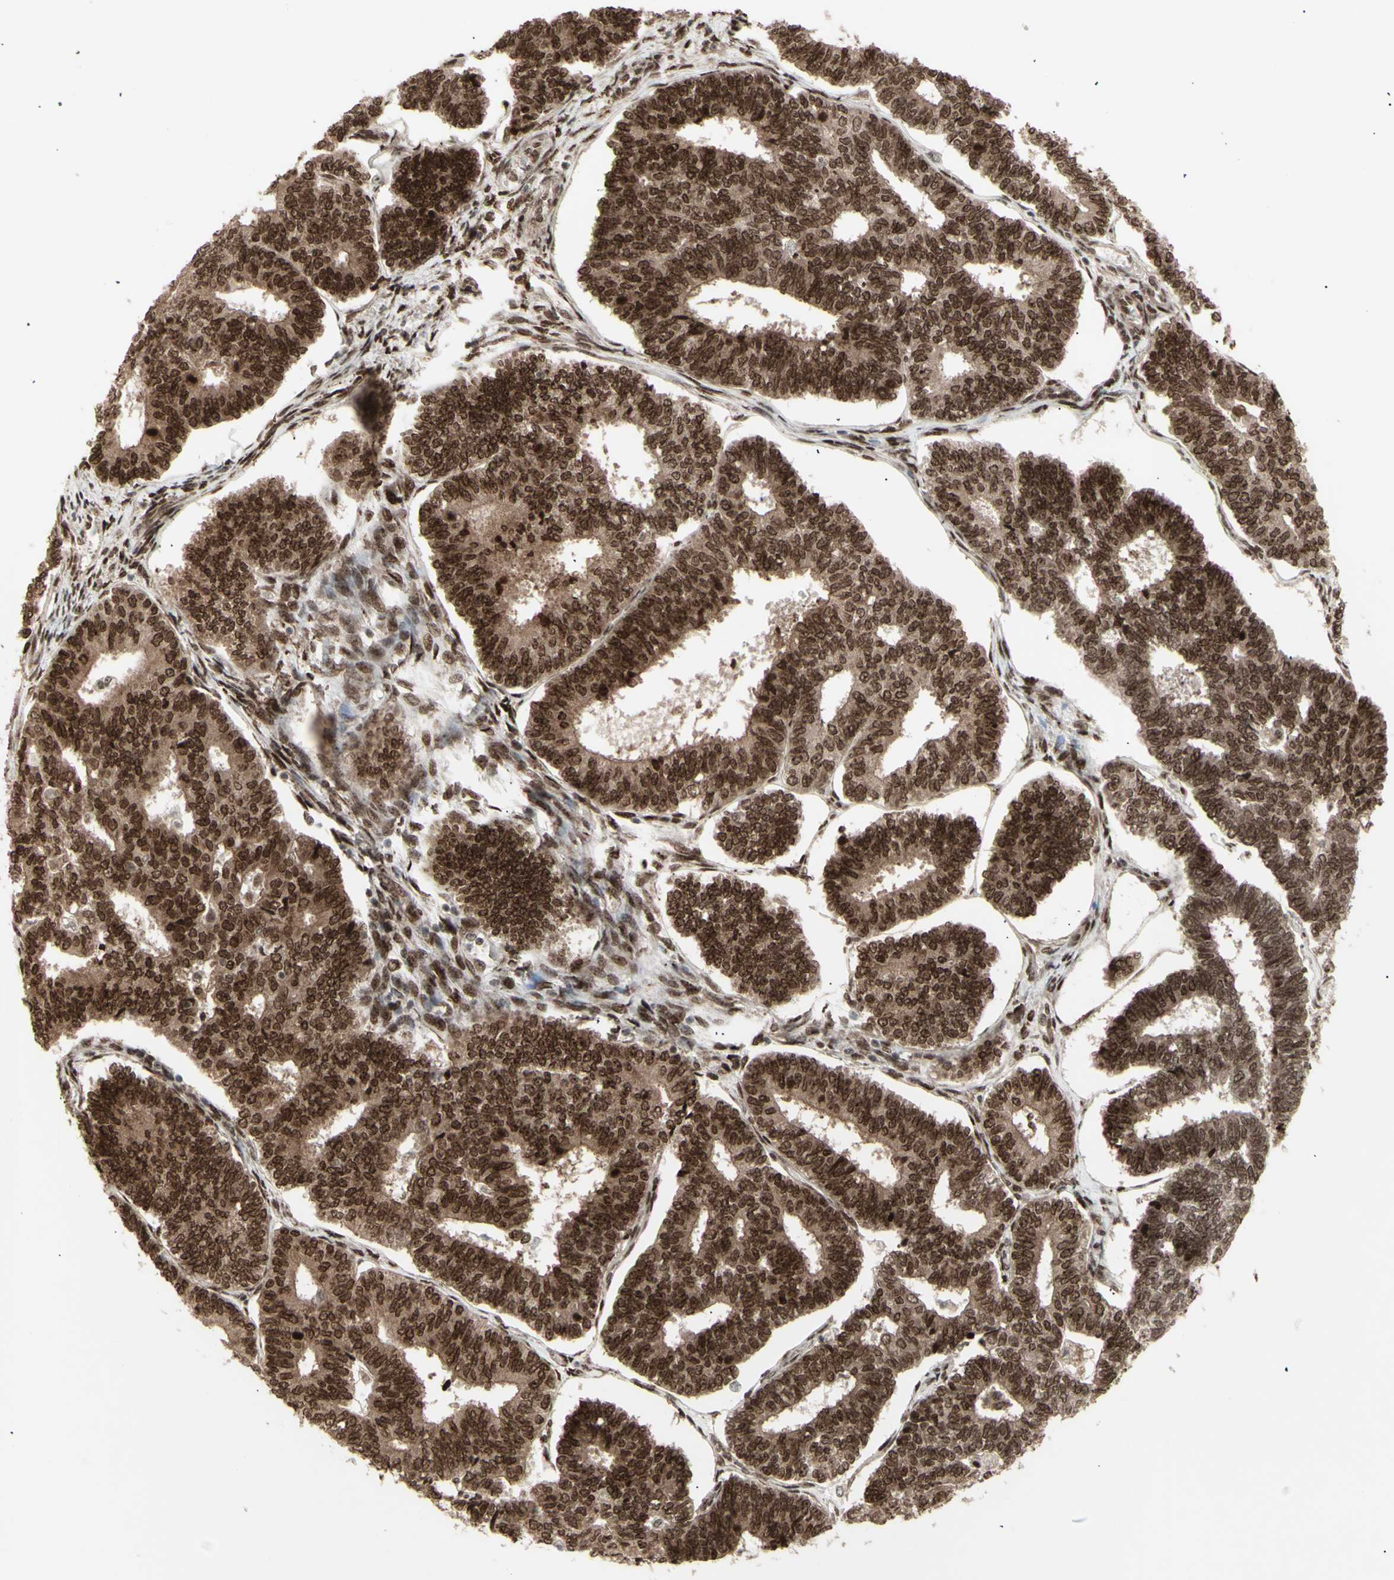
{"staining": {"intensity": "strong", "quantity": ">75%", "location": "cytoplasmic/membranous,nuclear"}, "tissue": "endometrial cancer", "cell_type": "Tumor cells", "image_type": "cancer", "snomed": [{"axis": "morphology", "description": "Adenocarcinoma, NOS"}, {"axis": "topography", "description": "Endometrium"}], "caption": "Approximately >75% of tumor cells in human endometrial cancer show strong cytoplasmic/membranous and nuclear protein expression as visualized by brown immunohistochemical staining.", "gene": "CBX1", "patient": {"sex": "female", "age": 70}}